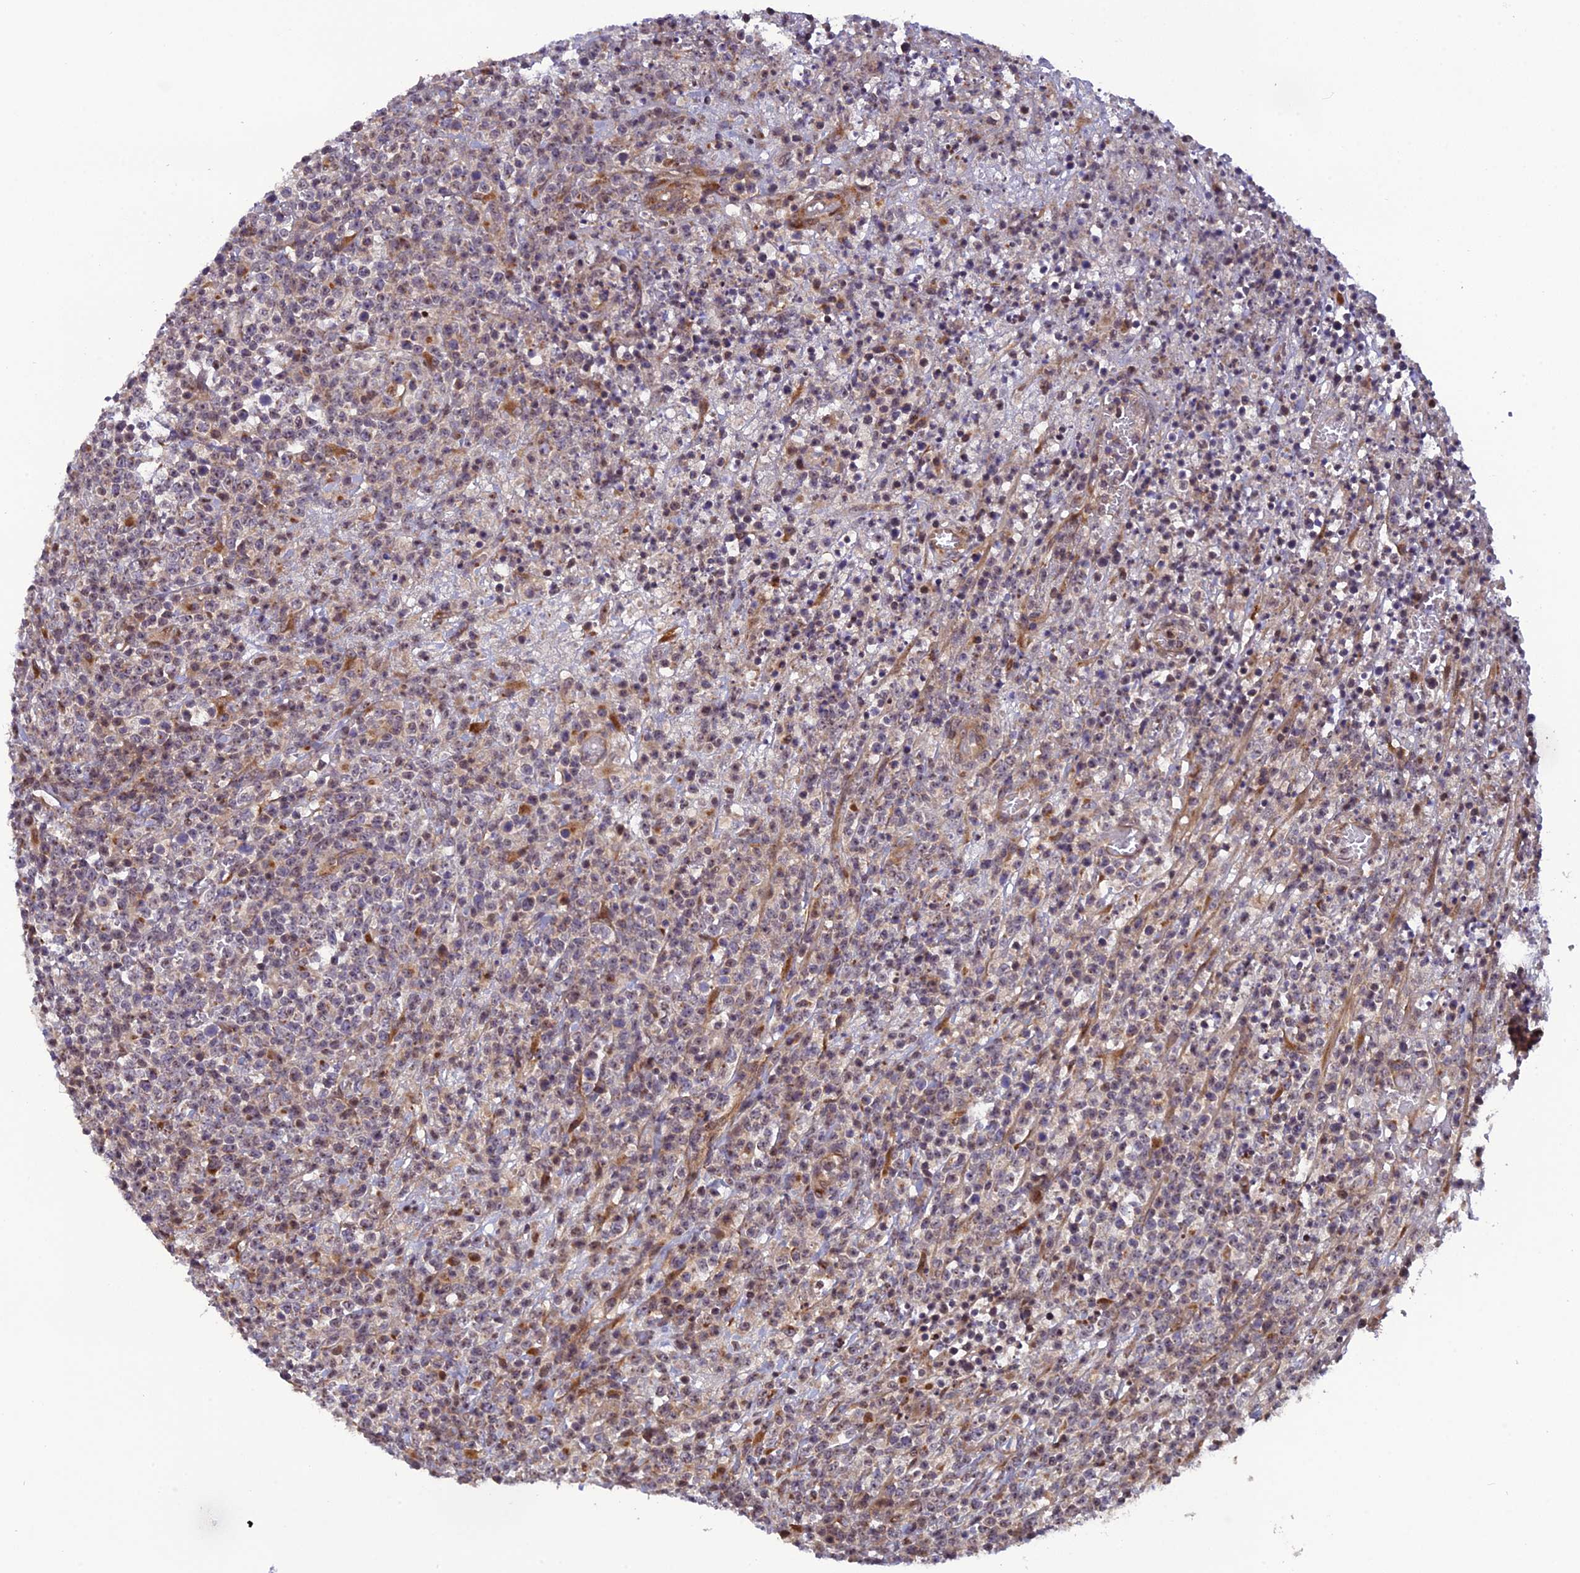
{"staining": {"intensity": "weak", "quantity": "<25%", "location": "nuclear"}, "tissue": "lymphoma", "cell_type": "Tumor cells", "image_type": "cancer", "snomed": [{"axis": "morphology", "description": "Malignant lymphoma, non-Hodgkin's type, High grade"}, {"axis": "topography", "description": "Colon"}], "caption": "A micrograph of lymphoma stained for a protein demonstrates no brown staining in tumor cells.", "gene": "SMIM7", "patient": {"sex": "female", "age": 53}}